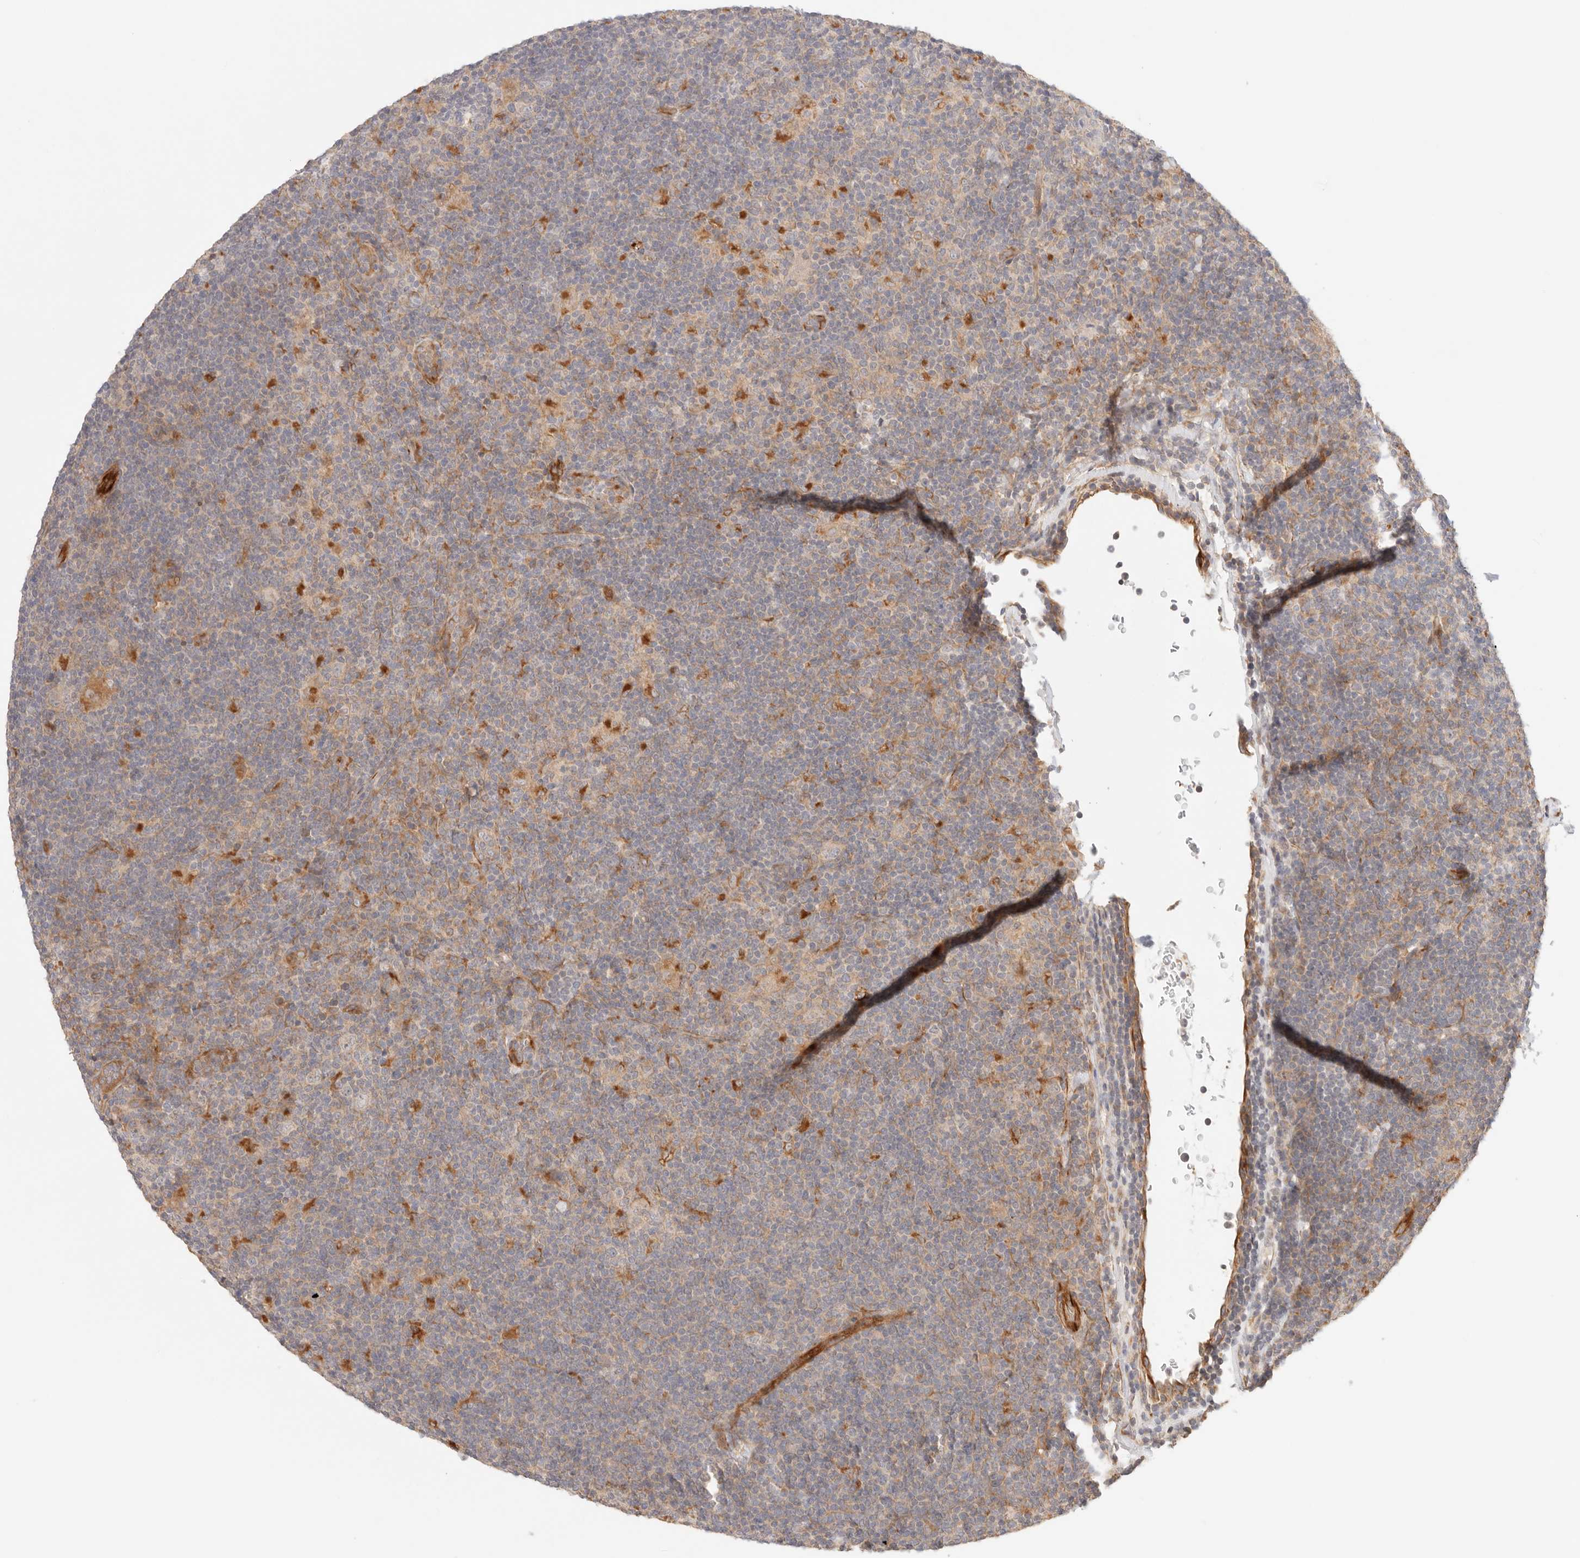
{"staining": {"intensity": "moderate", "quantity": "<25%", "location": "cytoplasmic/membranous"}, "tissue": "lymphoma", "cell_type": "Tumor cells", "image_type": "cancer", "snomed": [{"axis": "morphology", "description": "Hodgkin's disease, NOS"}, {"axis": "topography", "description": "Lymph node"}], "caption": "A brown stain labels moderate cytoplasmic/membranous positivity of a protein in human Hodgkin's disease tumor cells.", "gene": "IL1R2", "patient": {"sex": "female", "age": 57}}